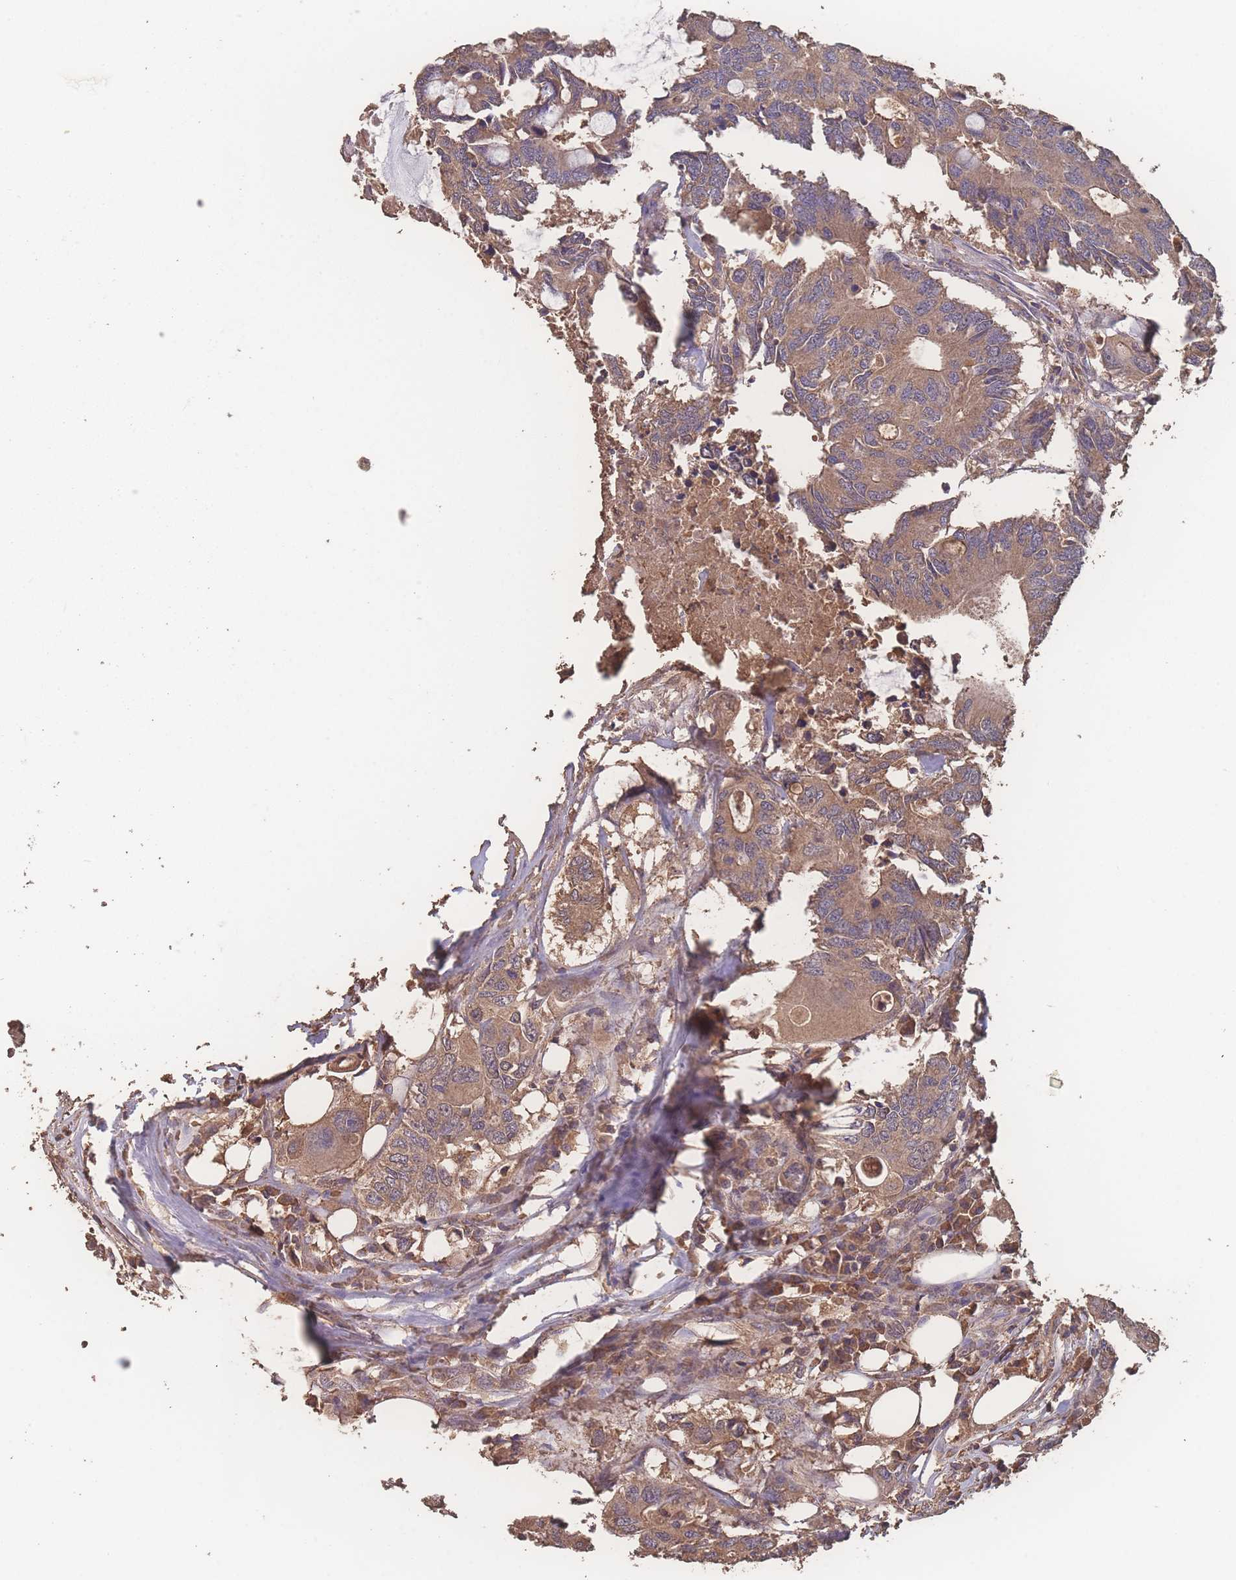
{"staining": {"intensity": "moderate", "quantity": ">75%", "location": "cytoplasmic/membranous"}, "tissue": "colorectal cancer", "cell_type": "Tumor cells", "image_type": "cancer", "snomed": [{"axis": "morphology", "description": "Adenocarcinoma, NOS"}, {"axis": "topography", "description": "Colon"}], "caption": "Colorectal cancer (adenocarcinoma) stained for a protein displays moderate cytoplasmic/membranous positivity in tumor cells. The protein is stained brown, and the nuclei are stained in blue (DAB (3,3'-diaminobenzidine) IHC with brightfield microscopy, high magnification).", "gene": "ATXN10", "patient": {"sex": "male", "age": 71}}